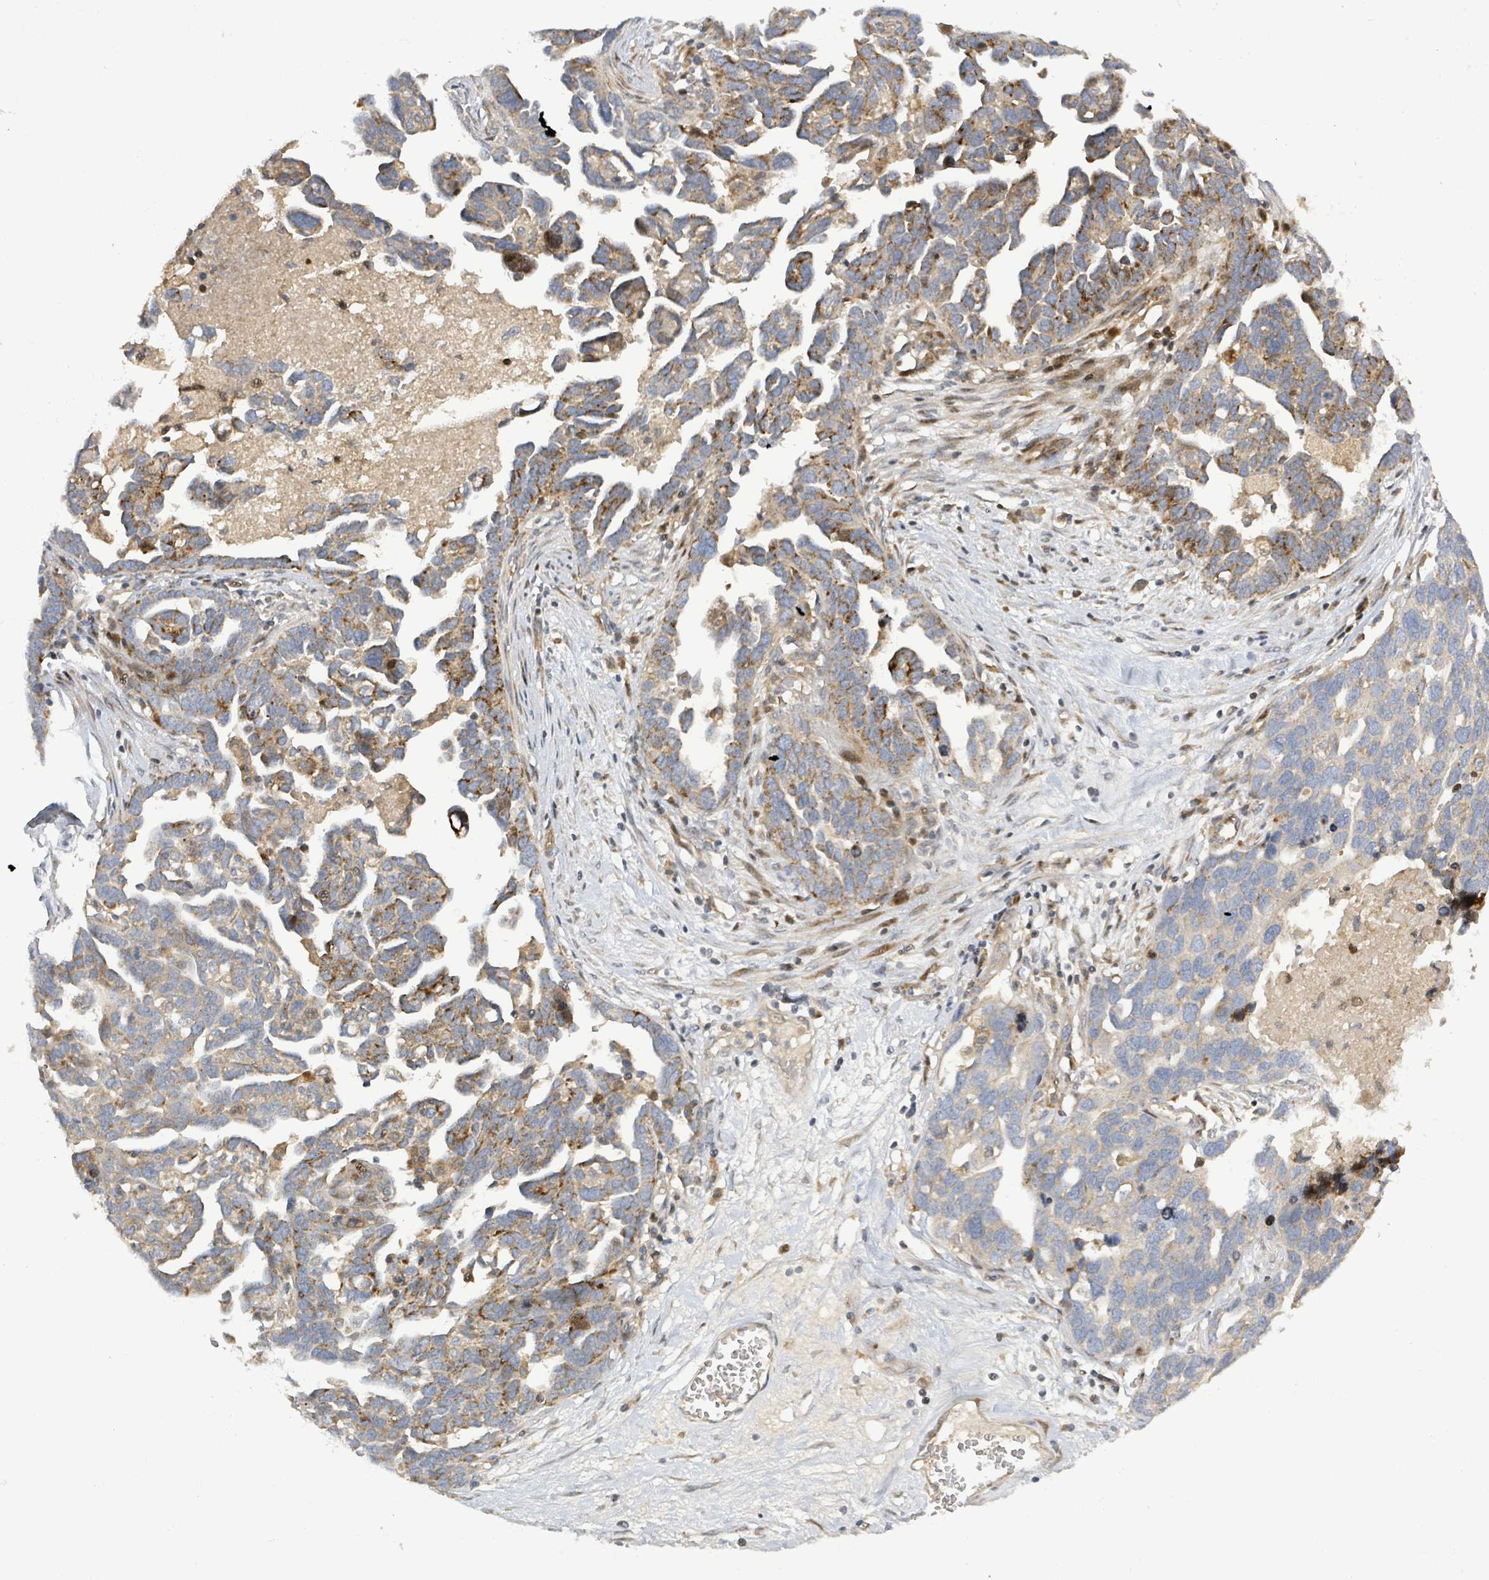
{"staining": {"intensity": "moderate", "quantity": "25%-75%", "location": "cytoplasmic/membranous"}, "tissue": "ovarian cancer", "cell_type": "Tumor cells", "image_type": "cancer", "snomed": [{"axis": "morphology", "description": "Cystadenocarcinoma, serous, NOS"}, {"axis": "topography", "description": "Ovary"}], "caption": "Ovarian cancer stained with immunohistochemistry demonstrates moderate cytoplasmic/membranous positivity in approximately 25%-75% of tumor cells.", "gene": "CFAP210", "patient": {"sex": "female", "age": 54}}